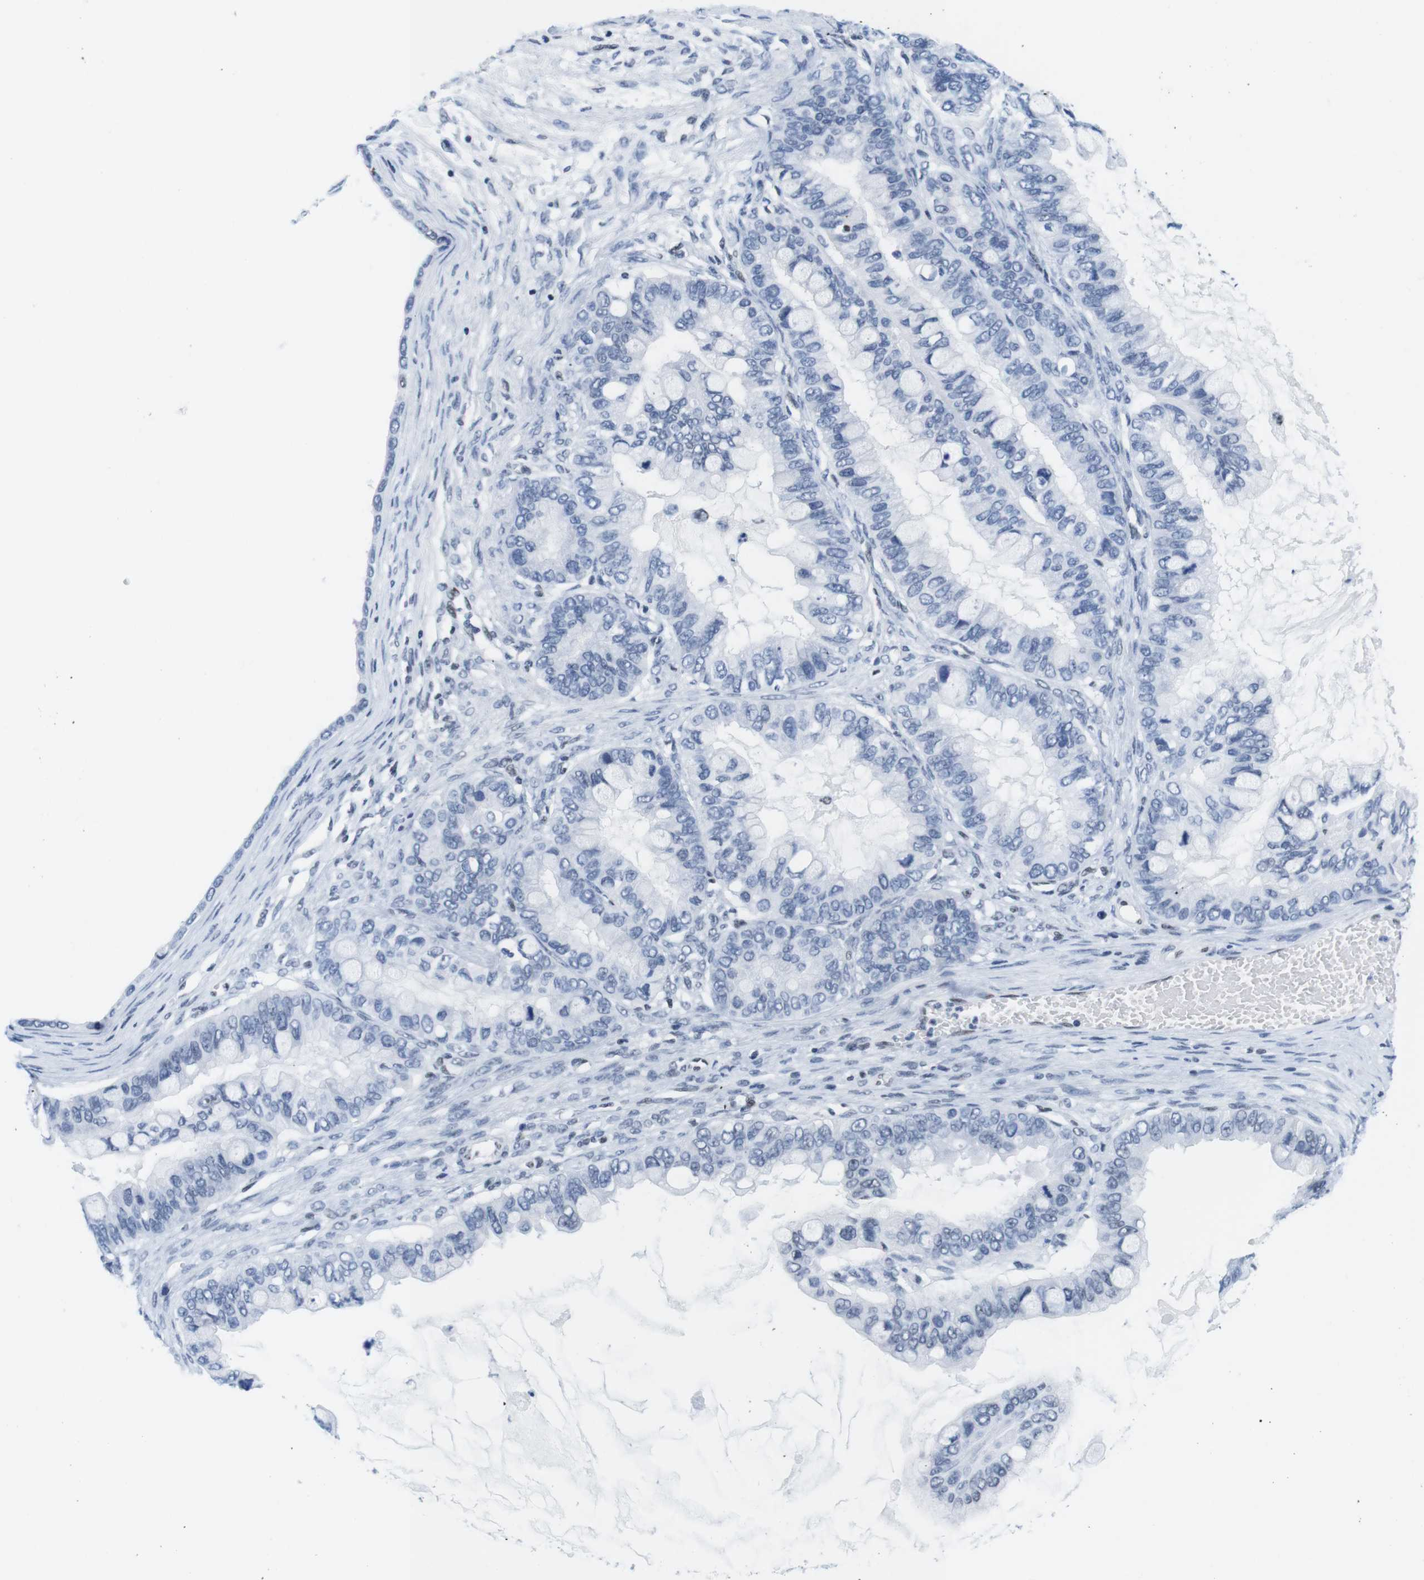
{"staining": {"intensity": "negative", "quantity": "none", "location": "none"}, "tissue": "ovarian cancer", "cell_type": "Tumor cells", "image_type": "cancer", "snomed": [{"axis": "morphology", "description": "Cystadenocarcinoma, mucinous, NOS"}, {"axis": "topography", "description": "Ovary"}], "caption": "Tumor cells are negative for protein expression in human ovarian cancer.", "gene": "IFI16", "patient": {"sex": "female", "age": 80}}